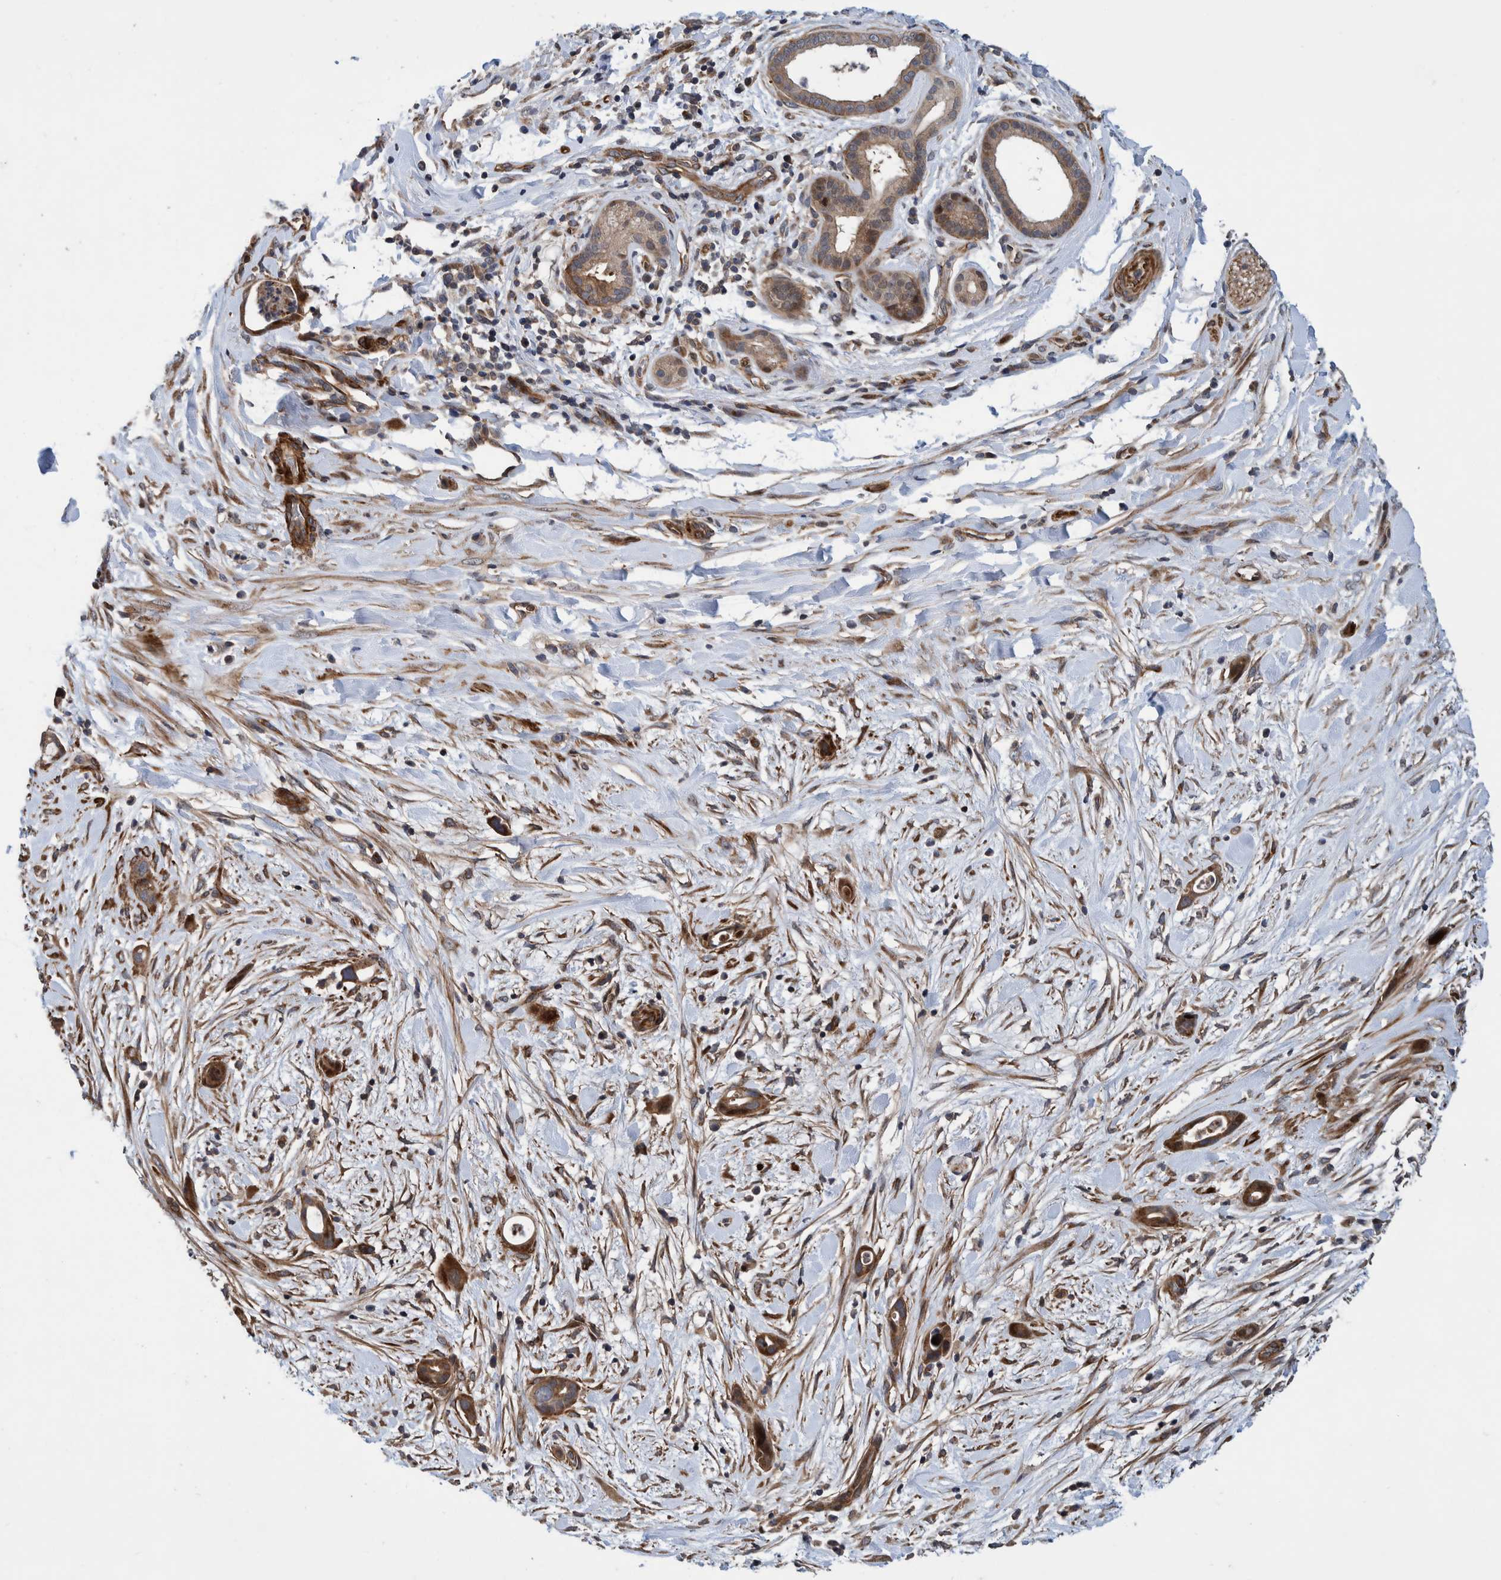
{"staining": {"intensity": "strong", "quantity": ">75%", "location": "cytoplasmic/membranous"}, "tissue": "pancreatic cancer", "cell_type": "Tumor cells", "image_type": "cancer", "snomed": [{"axis": "morphology", "description": "Adenocarcinoma, NOS"}, {"axis": "topography", "description": "Pancreas"}], "caption": "This is an image of immunohistochemistry staining of adenocarcinoma (pancreatic), which shows strong staining in the cytoplasmic/membranous of tumor cells.", "gene": "GRPEL2", "patient": {"sex": "male", "age": 59}}